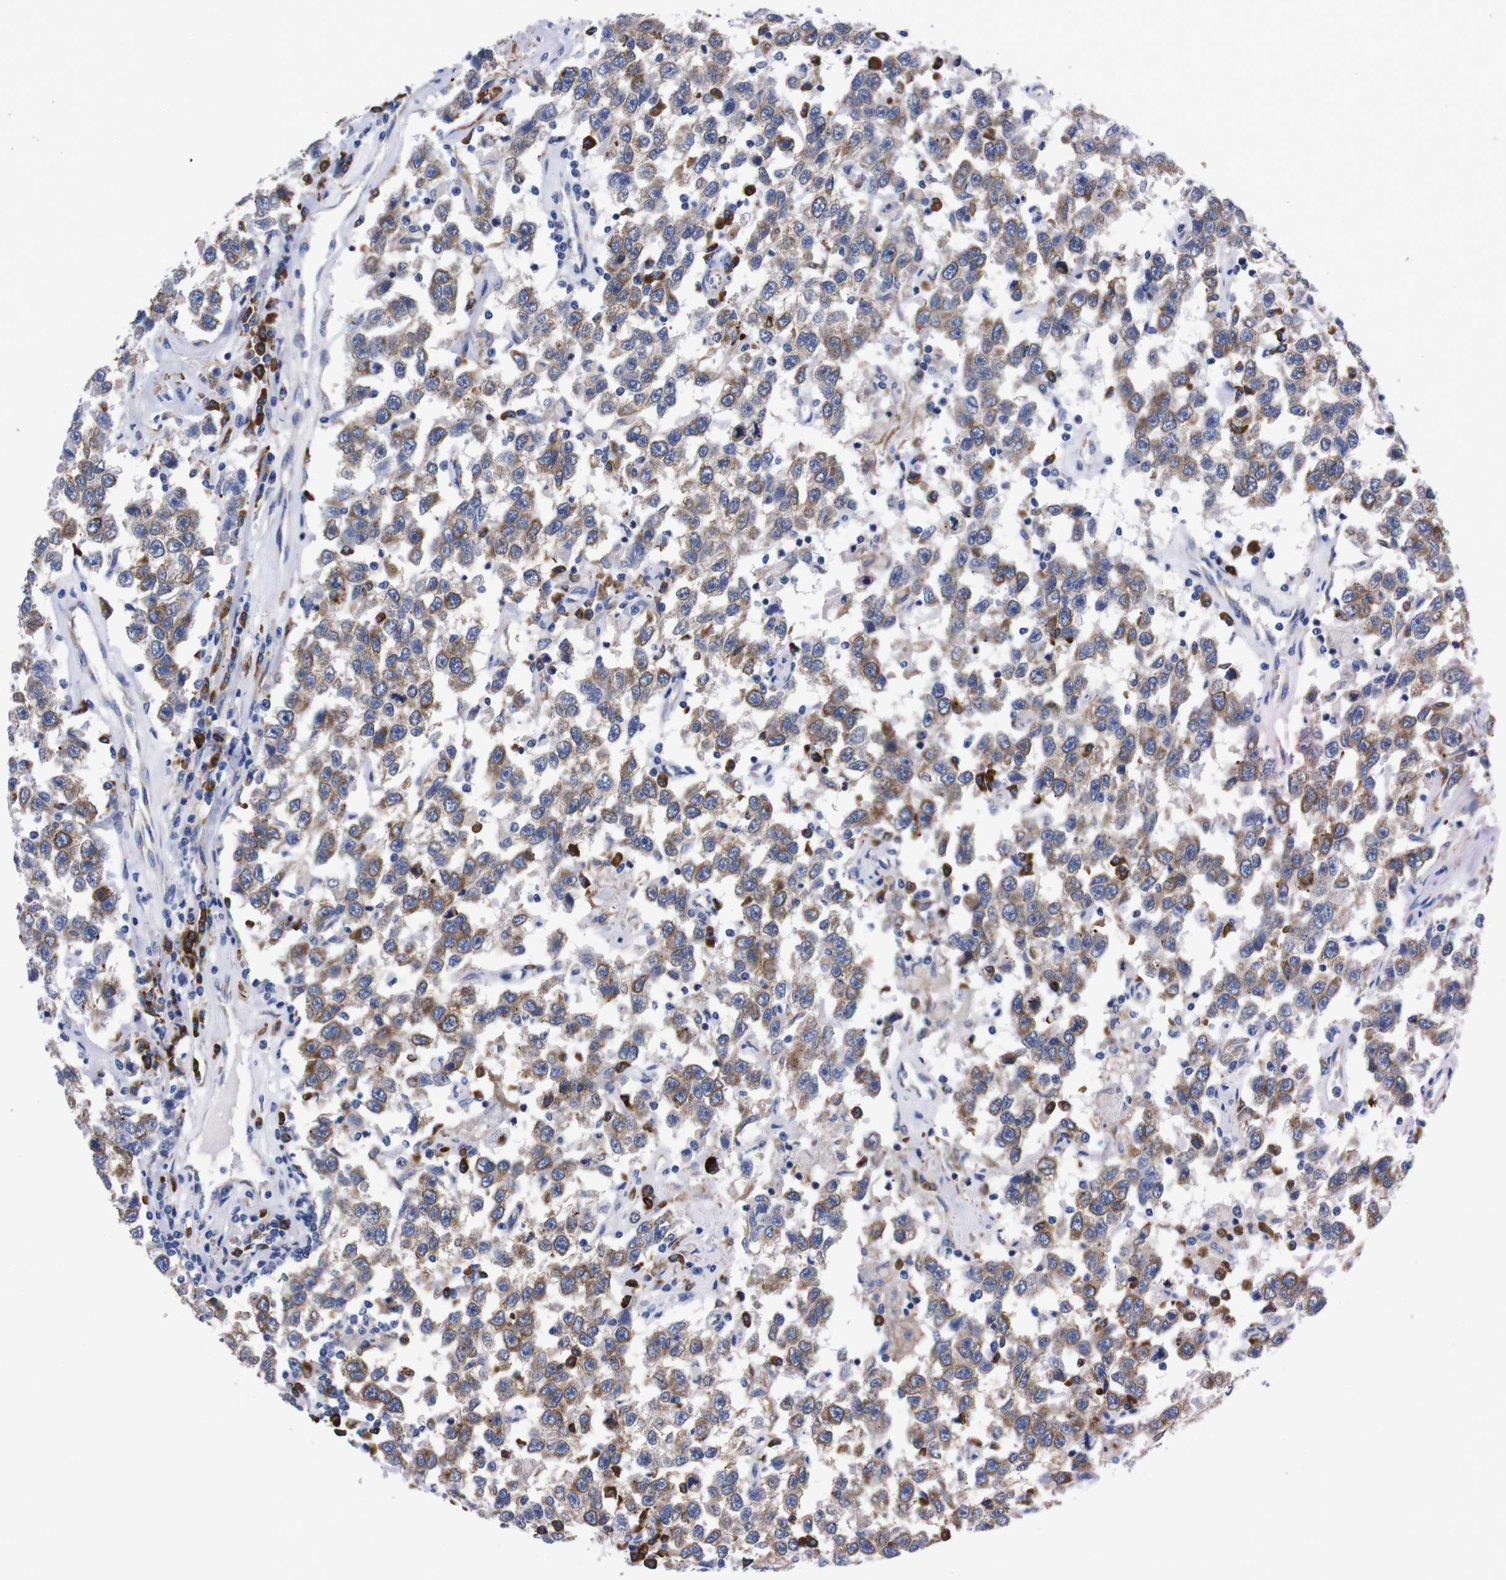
{"staining": {"intensity": "moderate", "quantity": ">75%", "location": "cytoplasmic/membranous"}, "tissue": "testis cancer", "cell_type": "Tumor cells", "image_type": "cancer", "snomed": [{"axis": "morphology", "description": "Seminoma, NOS"}, {"axis": "topography", "description": "Testis"}], "caption": "Brown immunohistochemical staining in human testis cancer (seminoma) demonstrates moderate cytoplasmic/membranous expression in about >75% of tumor cells.", "gene": "NEBL", "patient": {"sex": "male", "age": 41}}